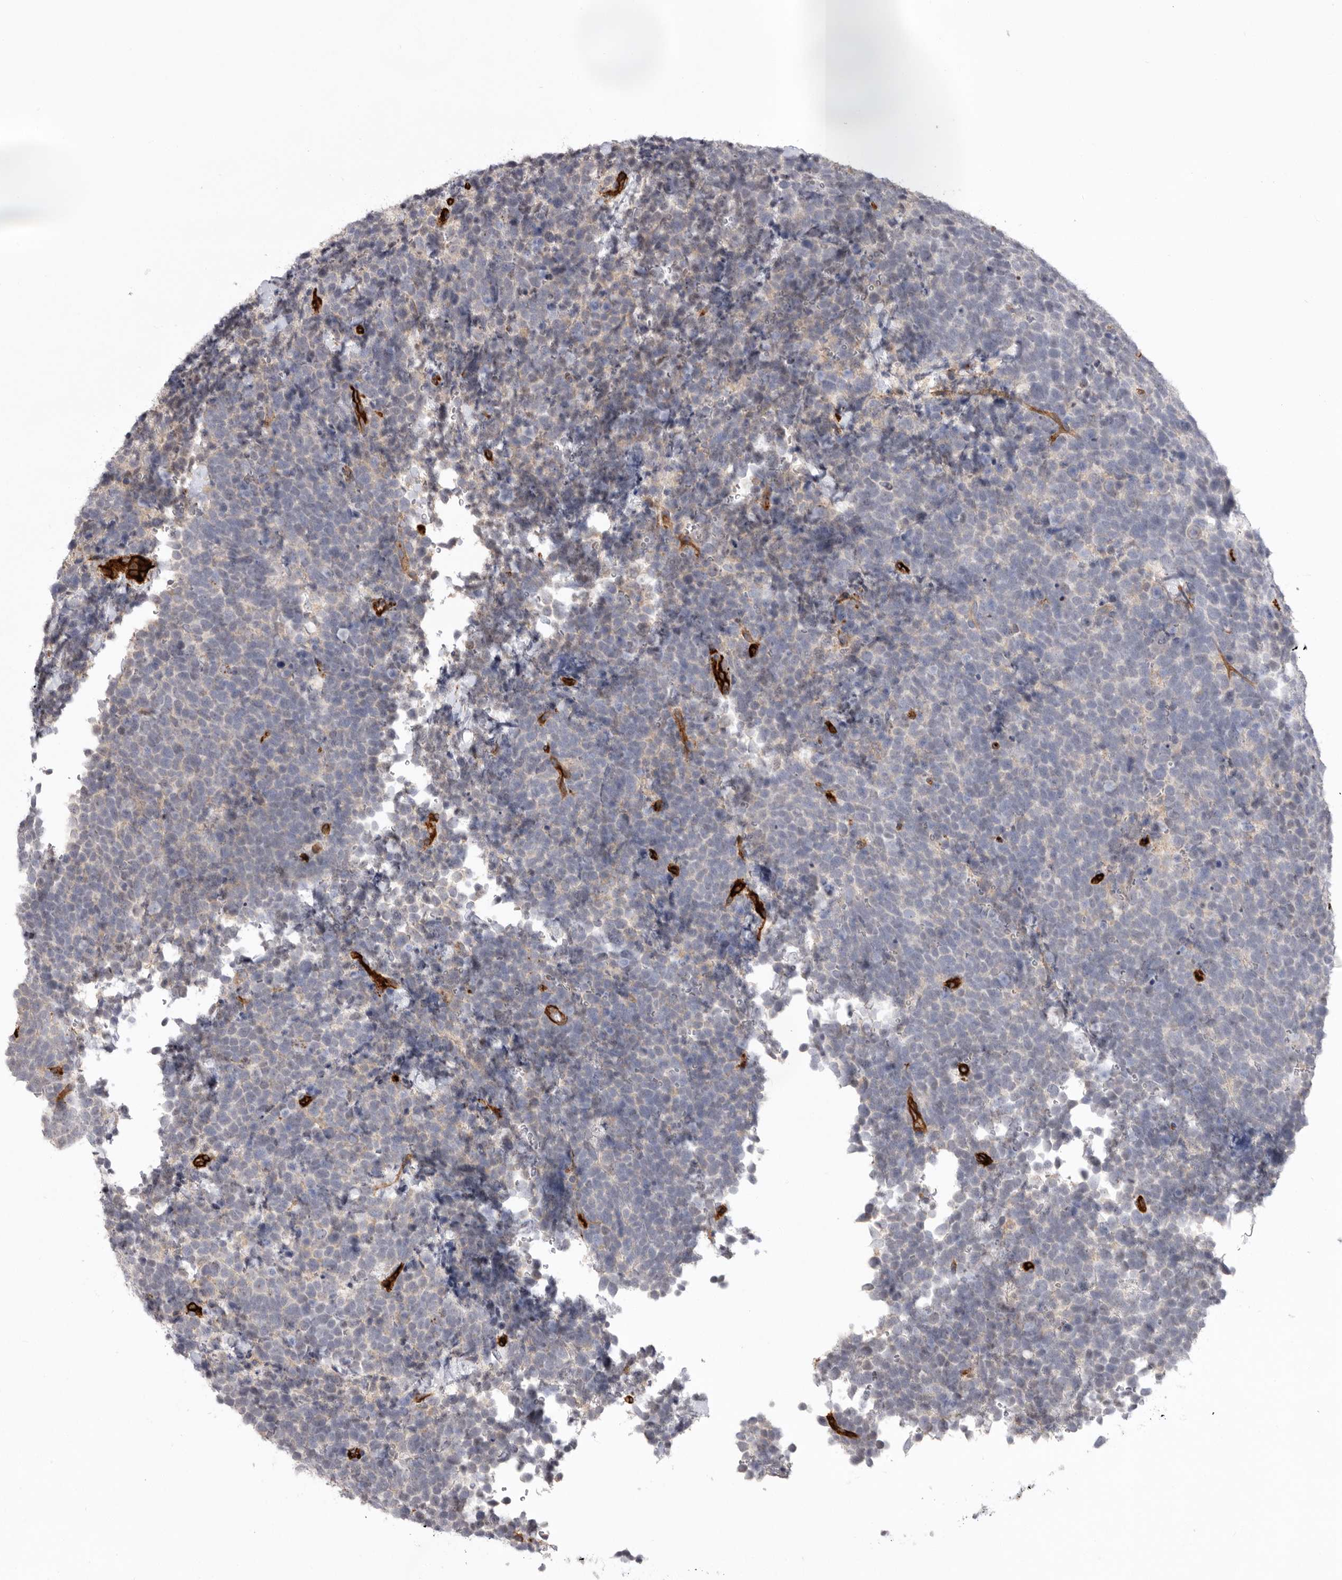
{"staining": {"intensity": "negative", "quantity": "none", "location": "none"}, "tissue": "urothelial cancer", "cell_type": "Tumor cells", "image_type": "cancer", "snomed": [{"axis": "morphology", "description": "Urothelial carcinoma, High grade"}, {"axis": "topography", "description": "Urinary bladder"}], "caption": "Image shows no significant protein positivity in tumor cells of urothelial cancer. The staining is performed using DAB brown chromogen with nuclei counter-stained in using hematoxylin.", "gene": "LRRC66", "patient": {"sex": "female", "age": 82}}